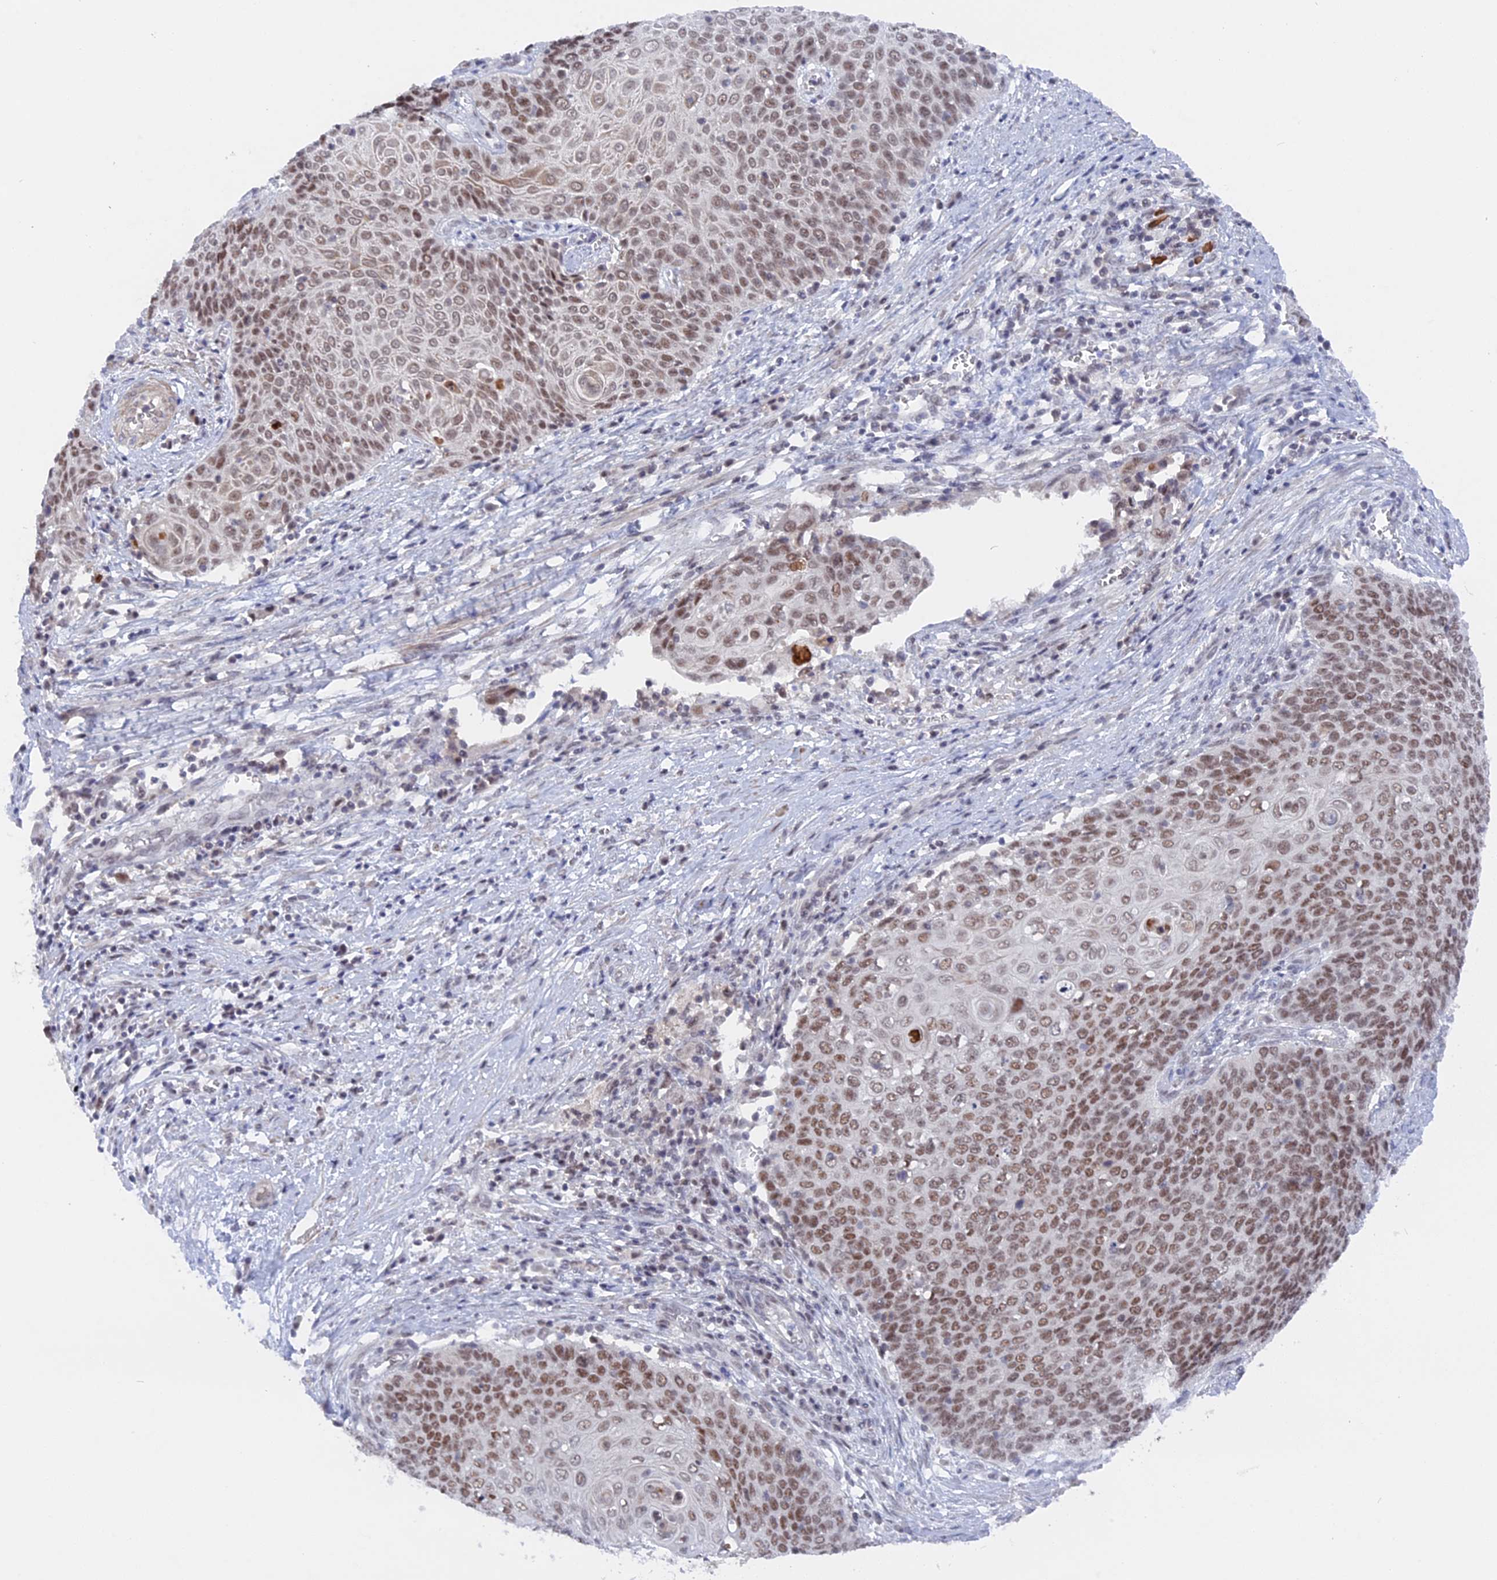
{"staining": {"intensity": "moderate", "quantity": ">75%", "location": "nuclear"}, "tissue": "cervical cancer", "cell_type": "Tumor cells", "image_type": "cancer", "snomed": [{"axis": "morphology", "description": "Squamous cell carcinoma, NOS"}, {"axis": "topography", "description": "Cervix"}], "caption": "Protein staining shows moderate nuclear staining in about >75% of tumor cells in squamous cell carcinoma (cervical).", "gene": "BRD2", "patient": {"sex": "female", "age": 39}}